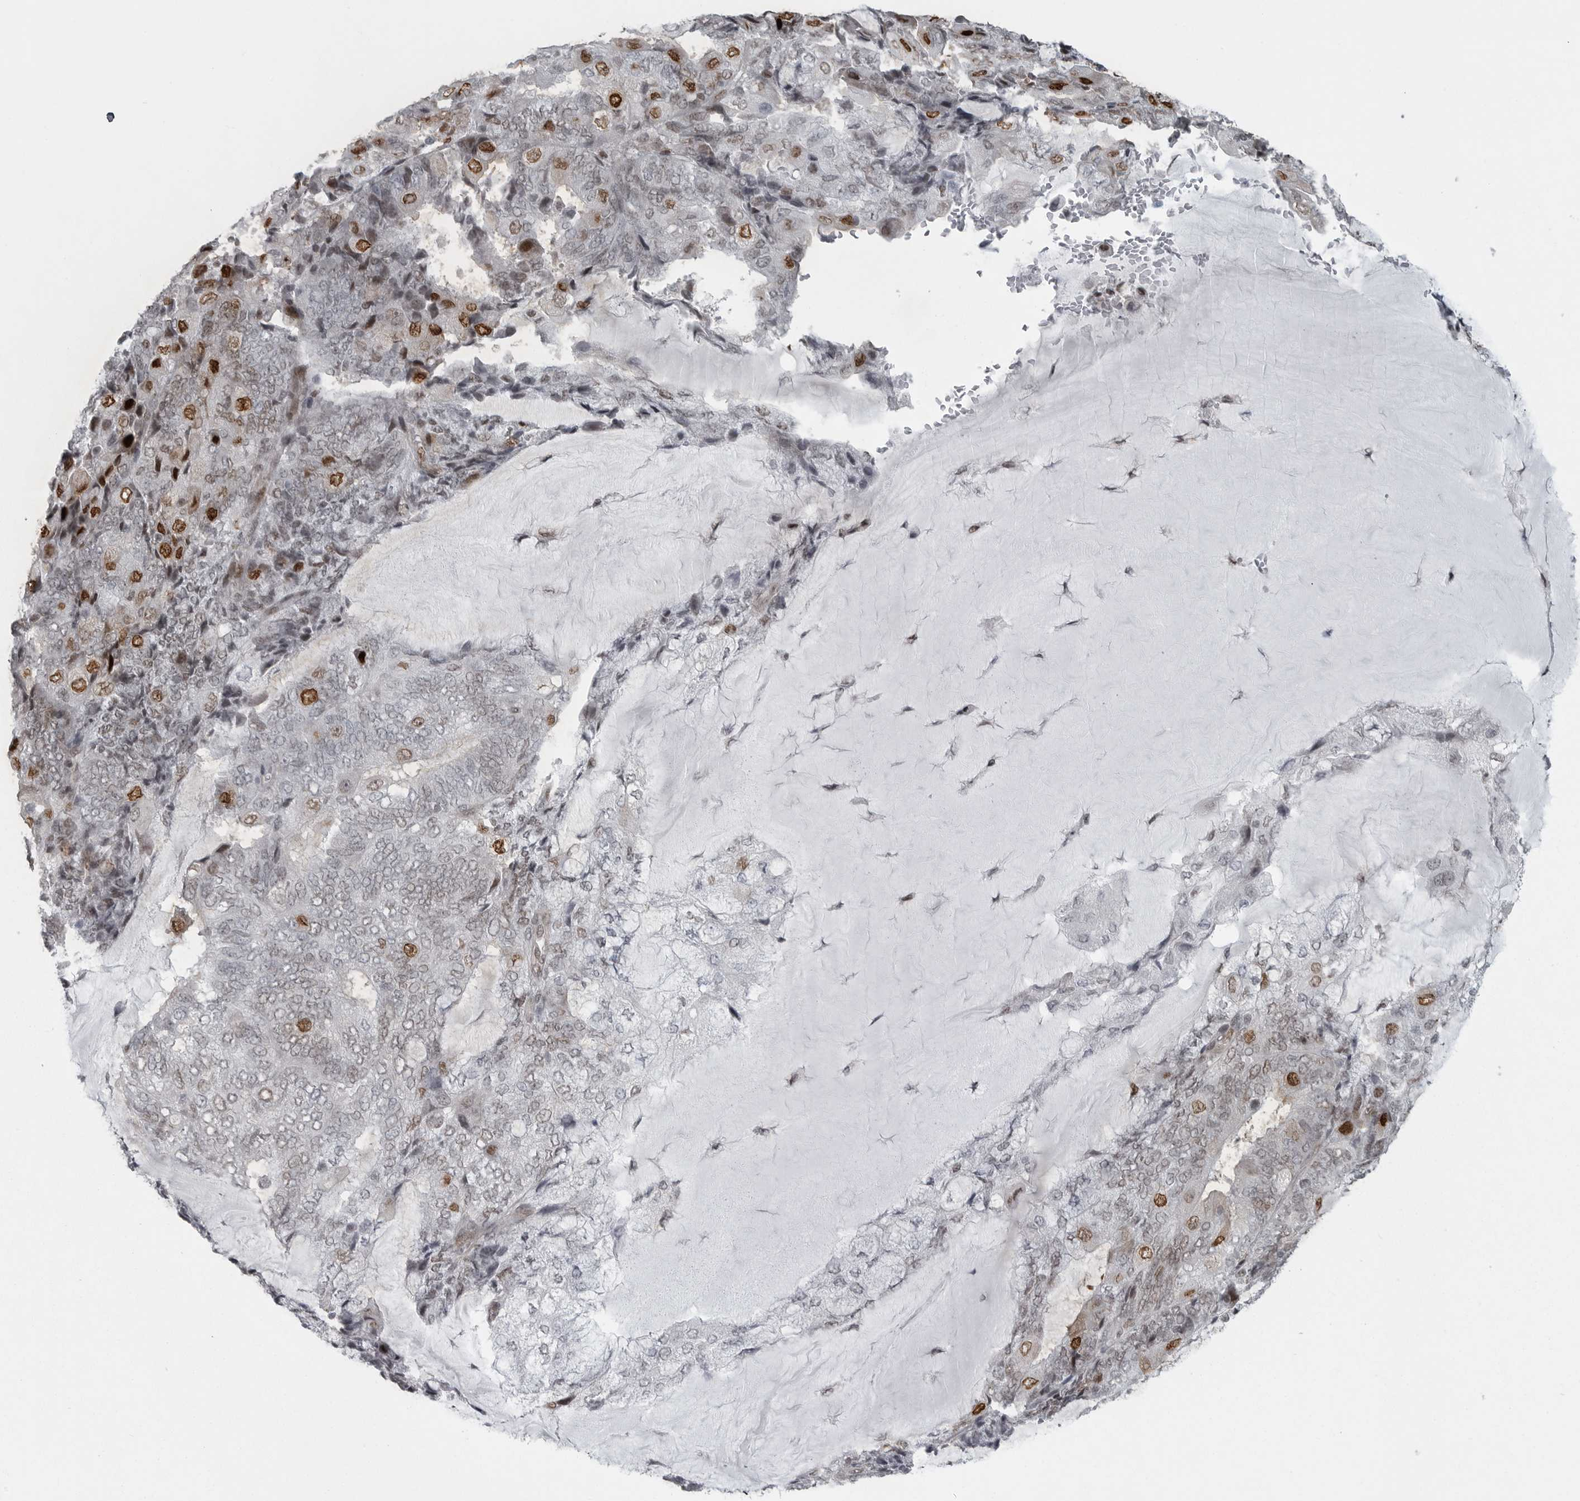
{"staining": {"intensity": "strong", "quantity": "<25%", "location": "nuclear"}, "tissue": "endometrial cancer", "cell_type": "Tumor cells", "image_type": "cancer", "snomed": [{"axis": "morphology", "description": "Adenocarcinoma, NOS"}, {"axis": "topography", "description": "Endometrium"}], "caption": "Protein staining shows strong nuclear positivity in about <25% of tumor cells in endometrial cancer (adenocarcinoma). (brown staining indicates protein expression, while blue staining denotes nuclei).", "gene": "HMGN3", "patient": {"sex": "female", "age": 81}}